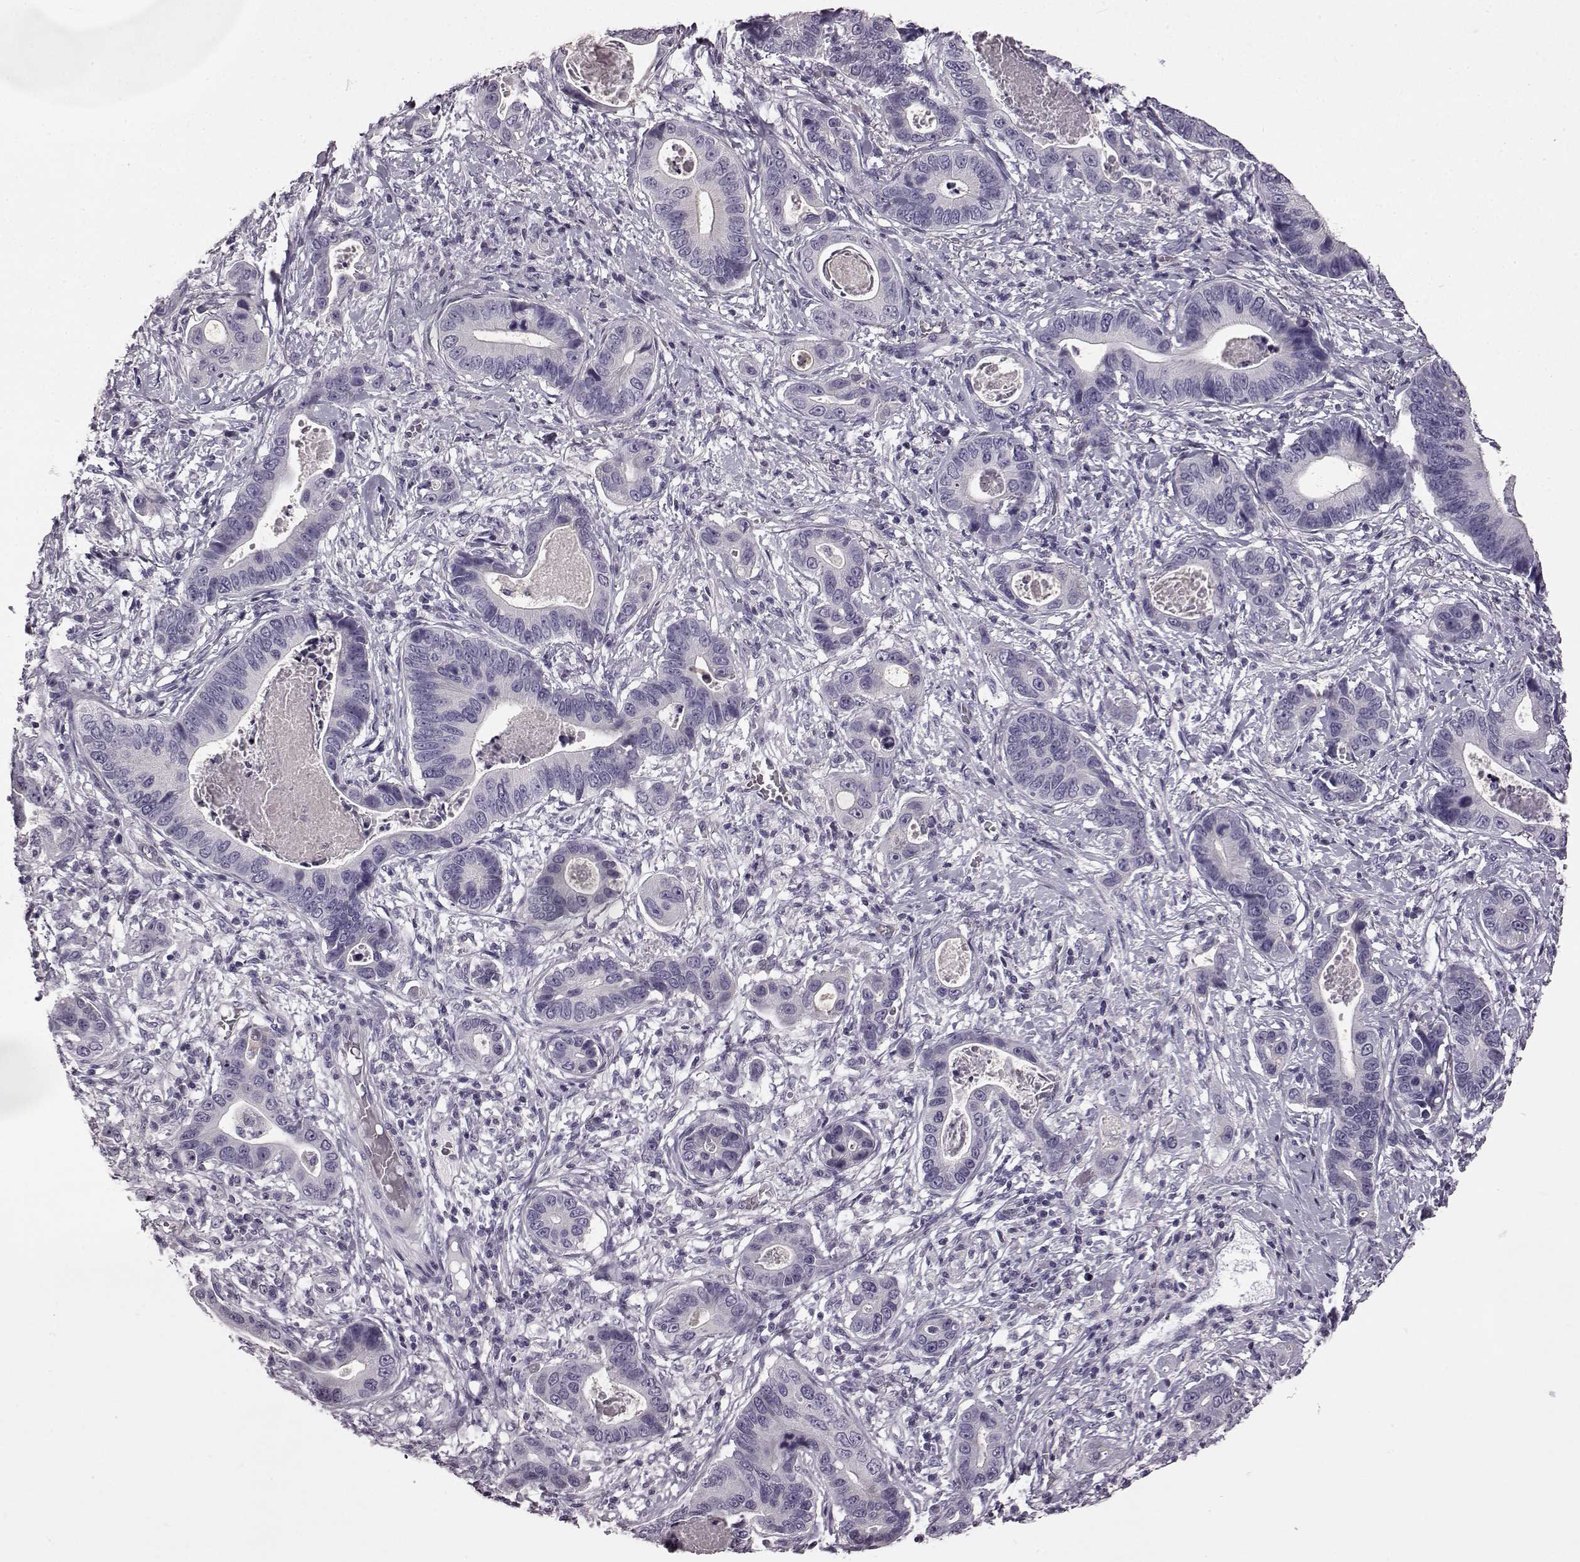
{"staining": {"intensity": "negative", "quantity": "none", "location": "none"}, "tissue": "stomach cancer", "cell_type": "Tumor cells", "image_type": "cancer", "snomed": [{"axis": "morphology", "description": "Adenocarcinoma, NOS"}, {"axis": "topography", "description": "Stomach"}], "caption": "Histopathology image shows no protein expression in tumor cells of stomach cancer (adenocarcinoma) tissue.", "gene": "ODAD4", "patient": {"sex": "male", "age": 84}}